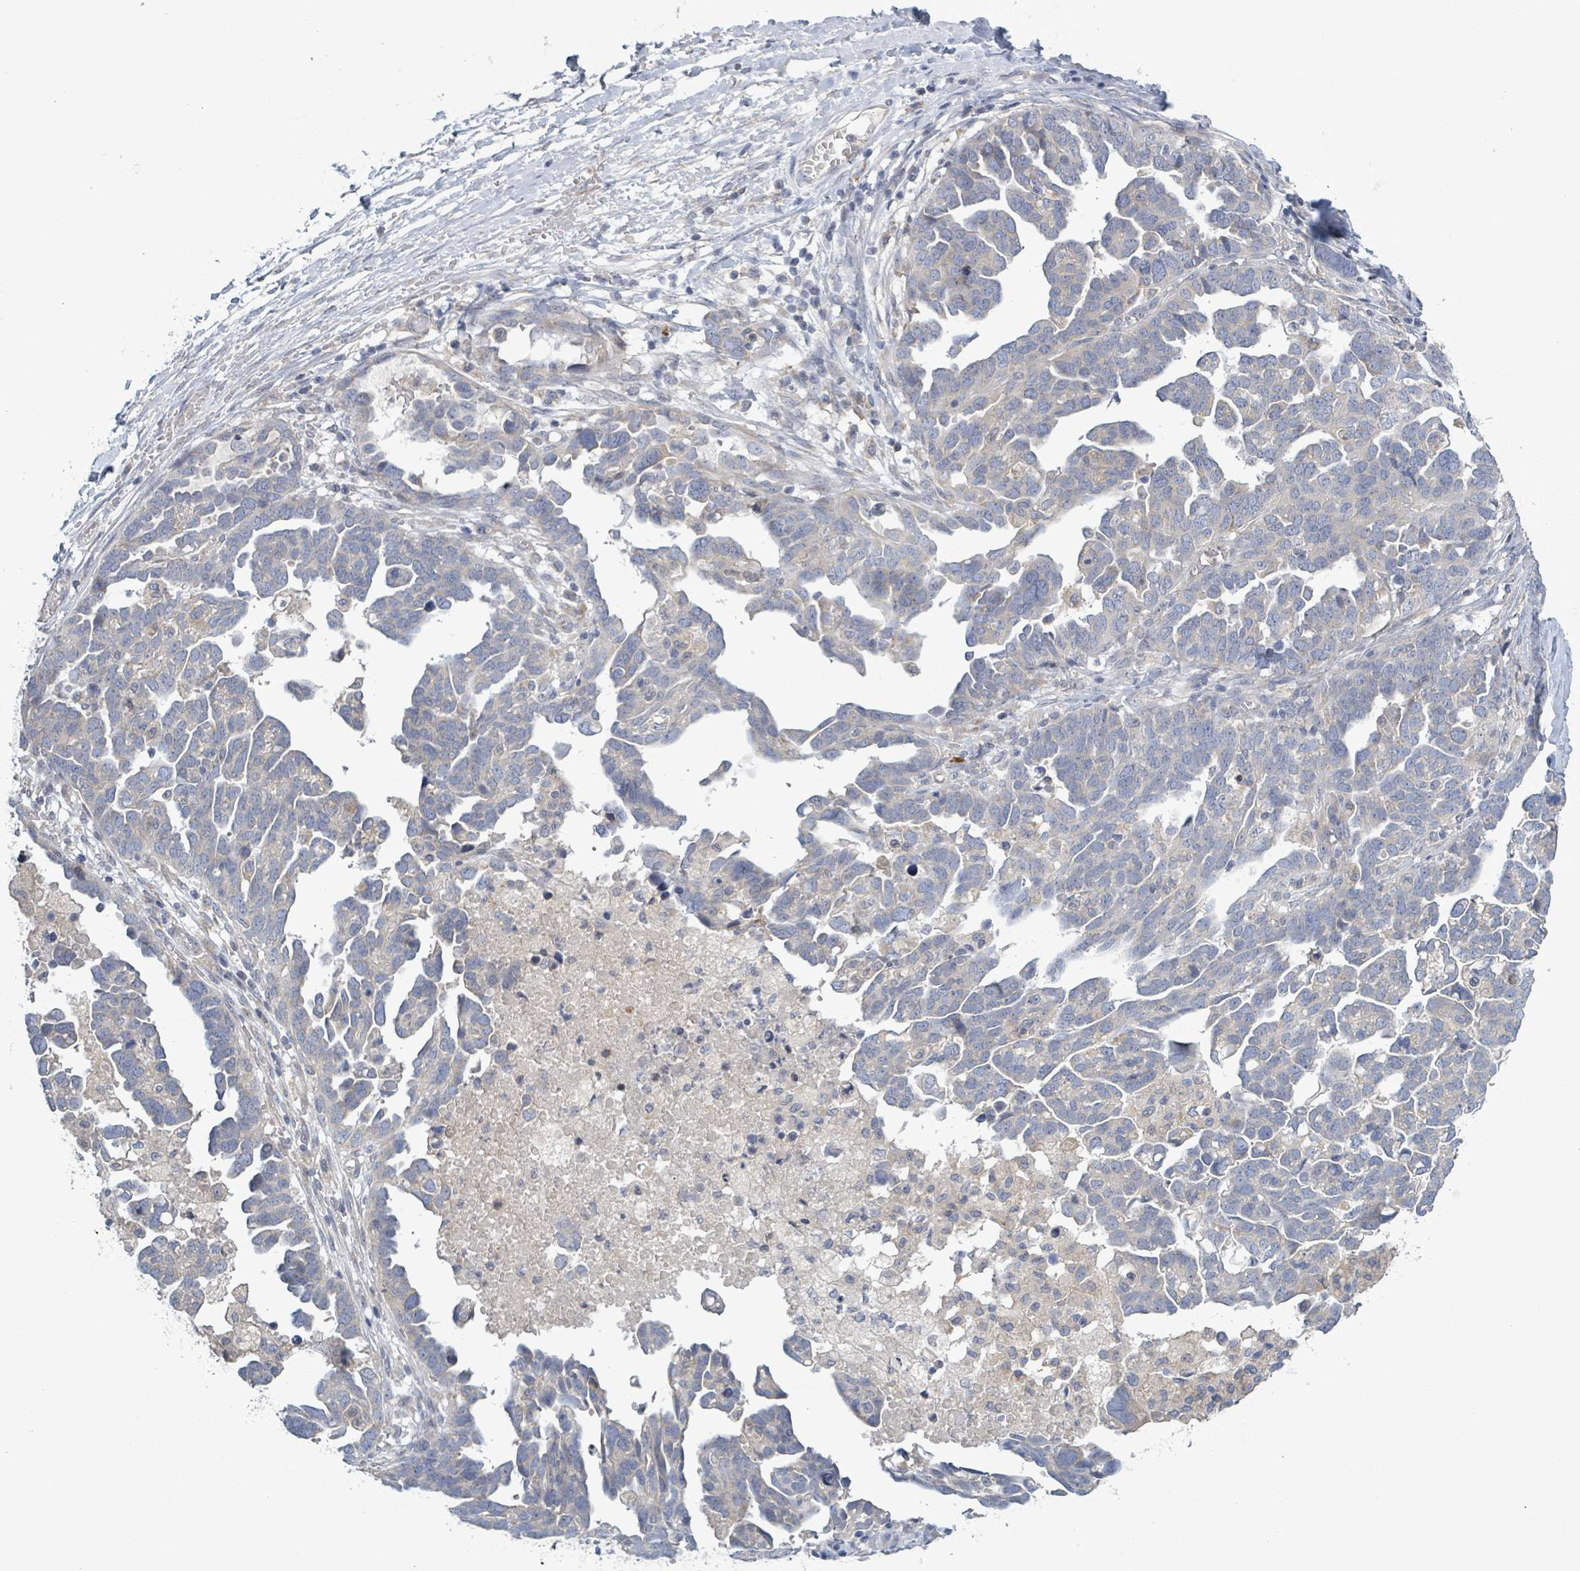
{"staining": {"intensity": "weak", "quantity": "<25%", "location": "cytoplasmic/membranous"}, "tissue": "ovarian cancer", "cell_type": "Tumor cells", "image_type": "cancer", "snomed": [{"axis": "morphology", "description": "Cystadenocarcinoma, serous, NOS"}, {"axis": "topography", "description": "Ovary"}], "caption": "IHC histopathology image of neoplastic tissue: human ovarian cancer (serous cystadenocarcinoma) stained with DAB (3,3'-diaminobenzidine) displays no significant protein positivity in tumor cells.", "gene": "ATP13A1", "patient": {"sex": "female", "age": 54}}